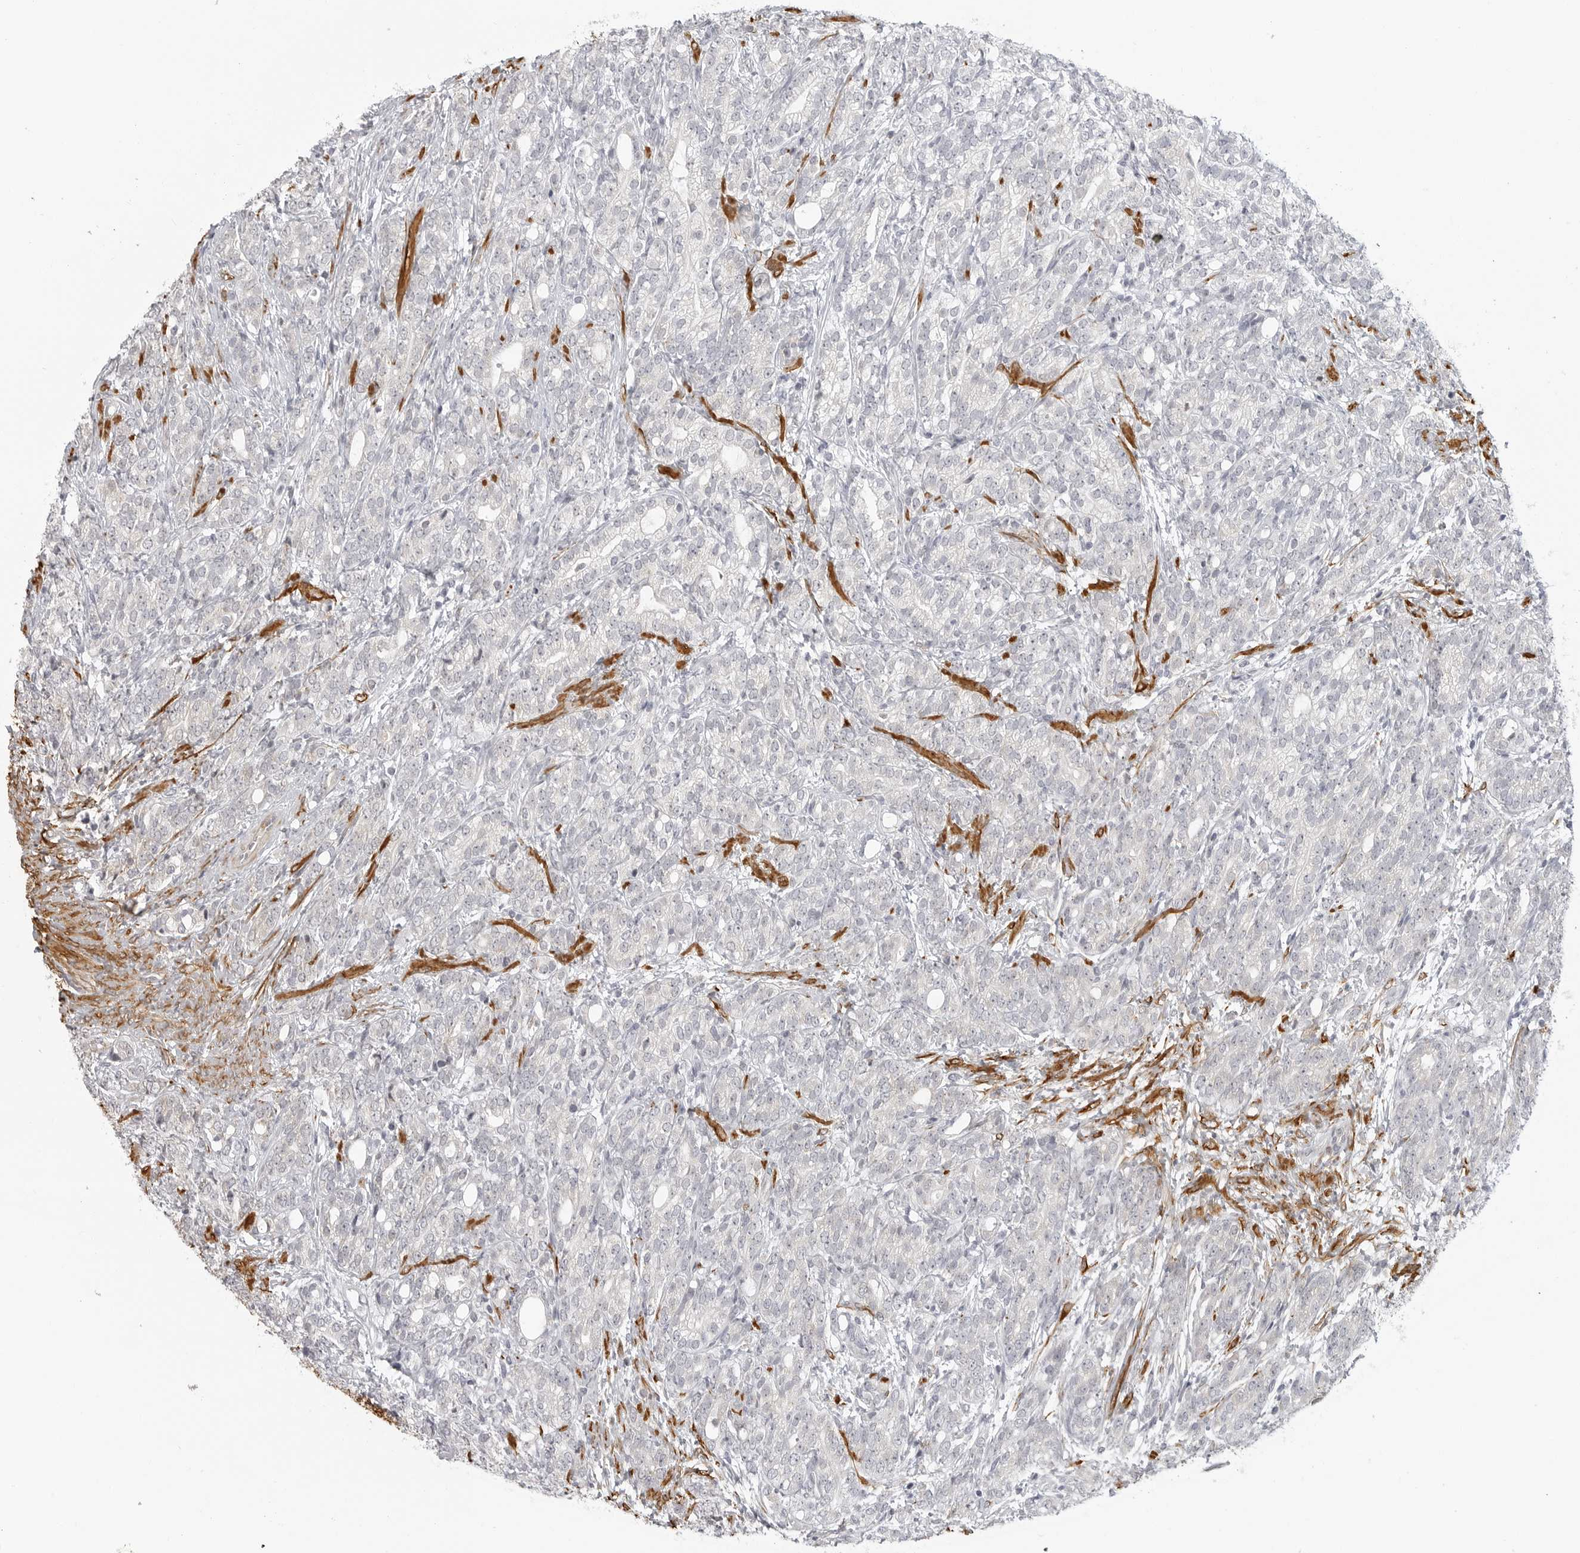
{"staining": {"intensity": "negative", "quantity": "none", "location": "none"}, "tissue": "prostate cancer", "cell_type": "Tumor cells", "image_type": "cancer", "snomed": [{"axis": "morphology", "description": "Adenocarcinoma, High grade"}, {"axis": "topography", "description": "Prostate"}], "caption": "A histopathology image of prostate cancer (adenocarcinoma (high-grade)) stained for a protein reveals no brown staining in tumor cells.", "gene": "MAP7D1", "patient": {"sex": "male", "age": 57}}